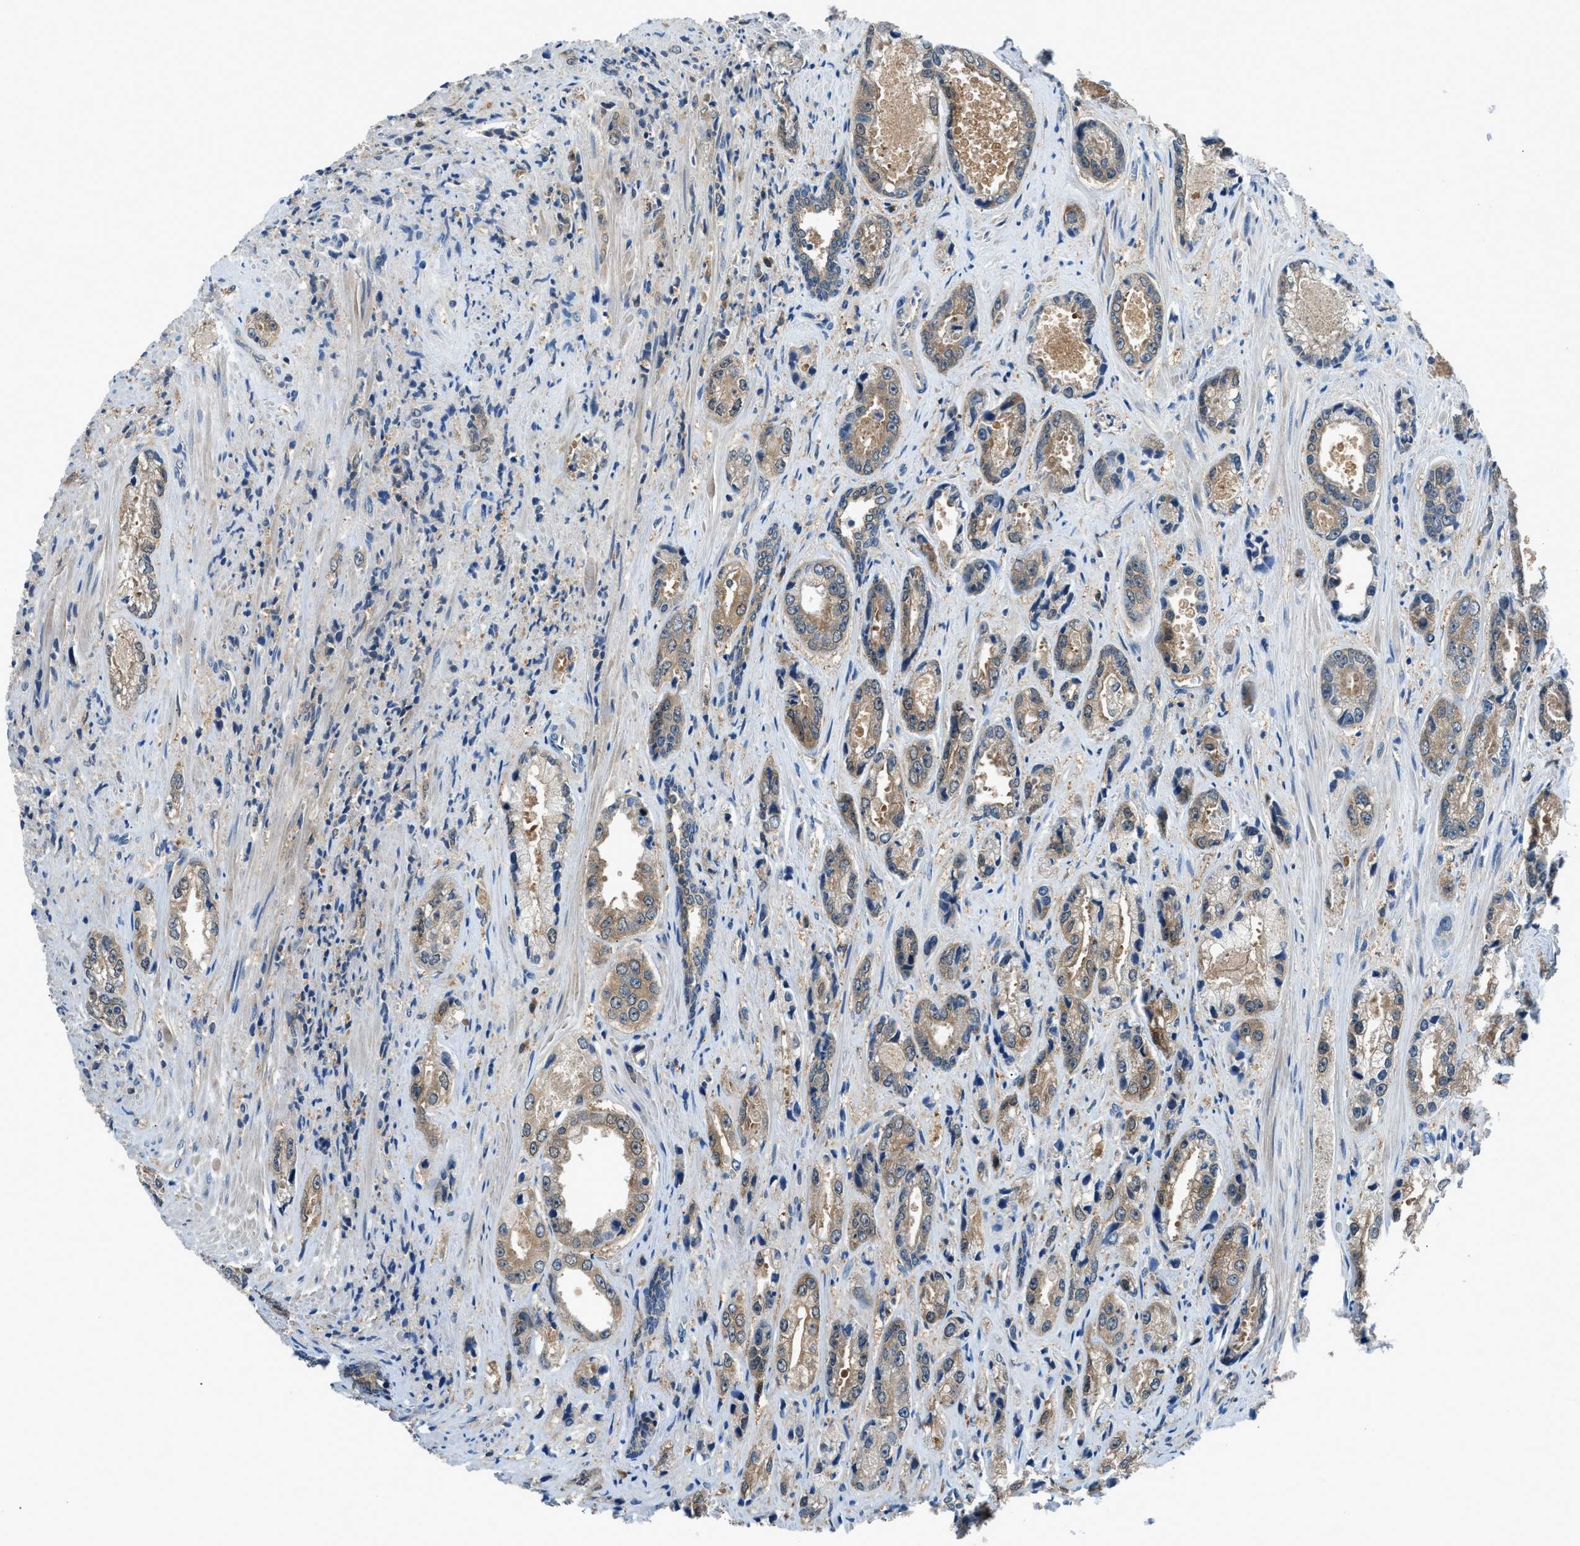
{"staining": {"intensity": "moderate", "quantity": ">75%", "location": "cytoplasmic/membranous"}, "tissue": "prostate cancer", "cell_type": "Tumor cells", "image_type": "cancer", "snomed": [{"axis": "morphology", "description": "Adenocarcinoma, High grade"}, {"axis": "topography", "description": "Prostate"}], "caption": "Prostate cancer (high-grade adenocarcinoma) stained with DAB IHC exhibits medium levels of moderate cytoplasmic/membranous expression in about >75% of tumor cells.", "gene": "ACP1", "patient": {"sex": "male", "age": 61}}